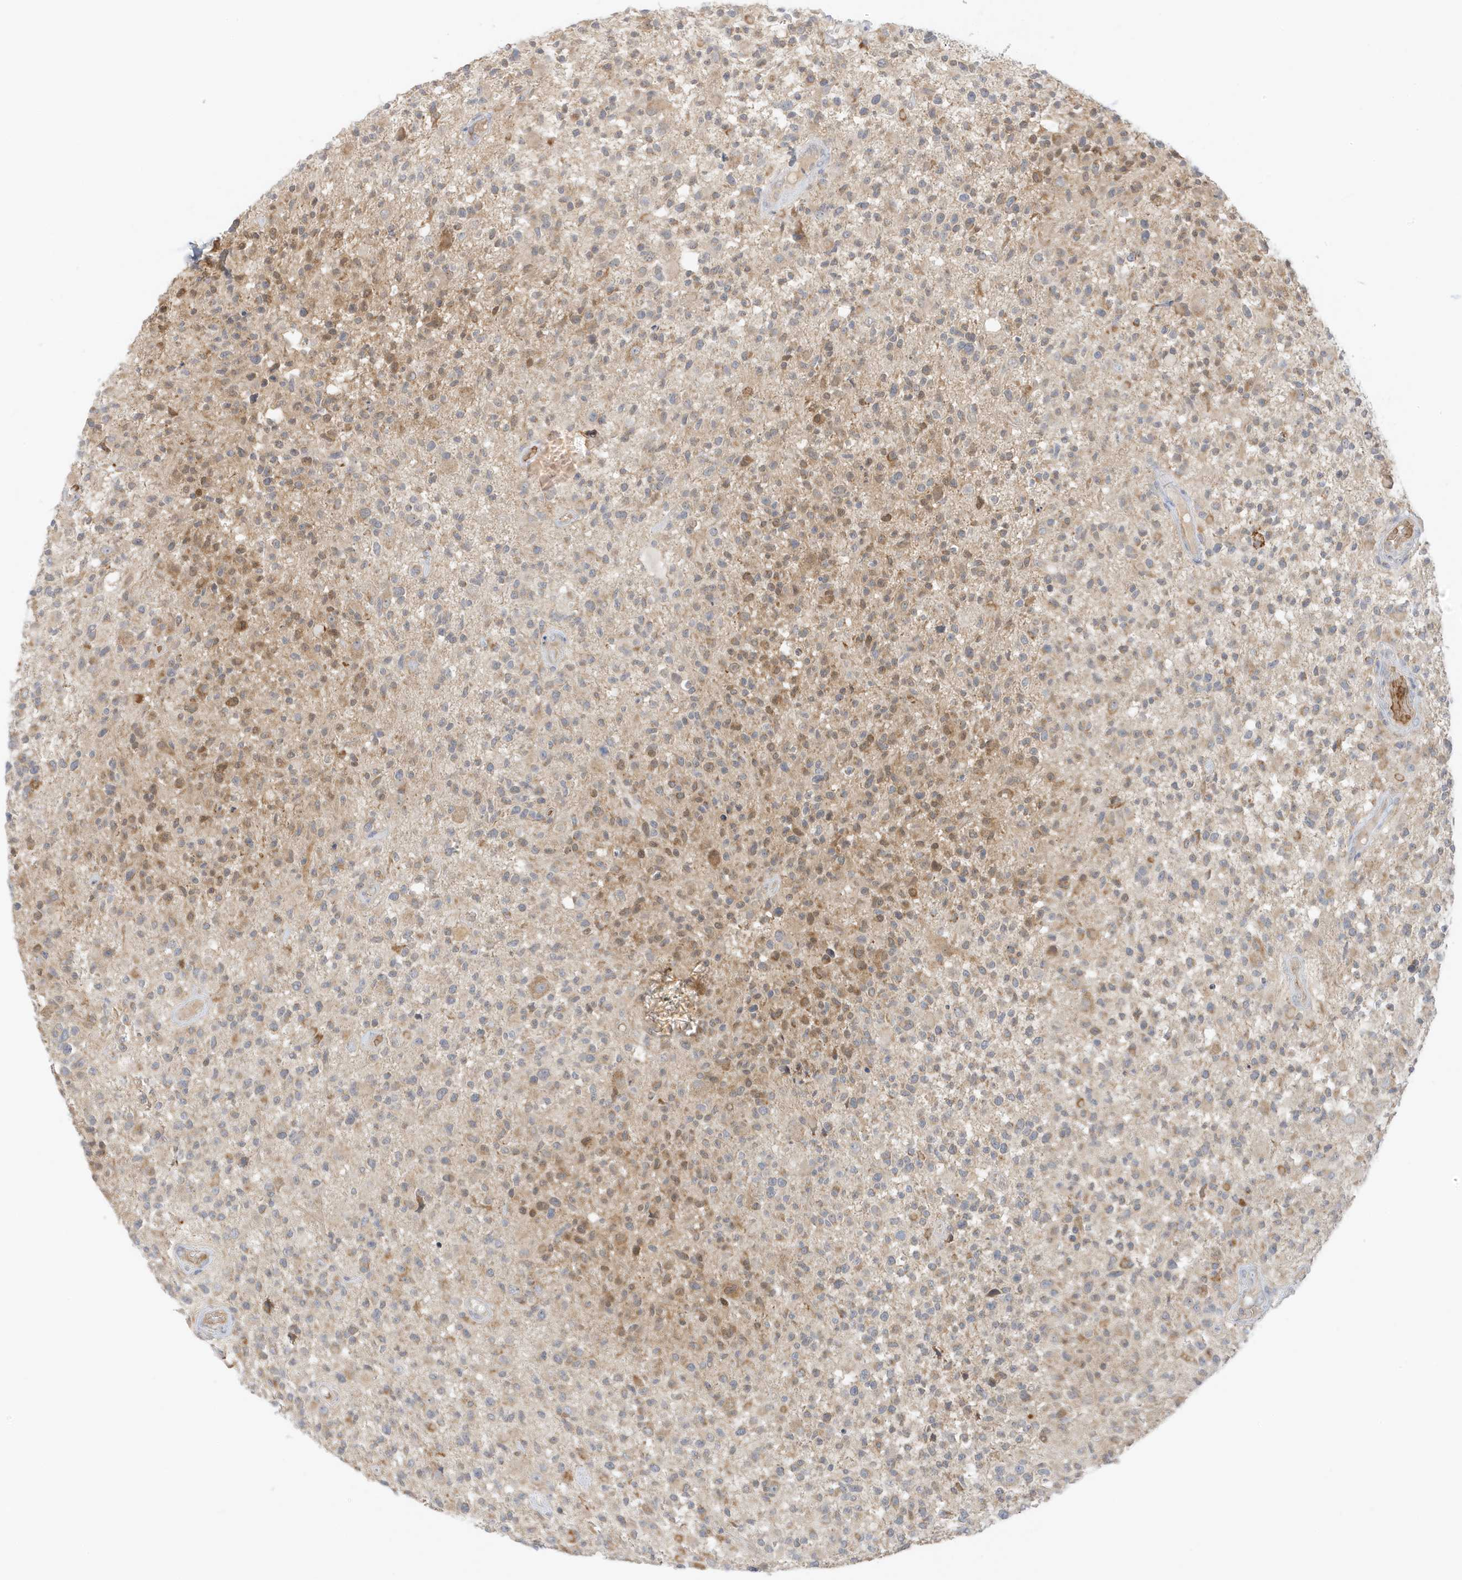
{"staining": {"intensity": "weak", "quantity": "25%-75%", "location": "cytoplasmic/membranous"}, "tissue": "glioma", "cell_type": "Tumor cells", "image_type": "cancer", "snomed": [{"axis": "morphology", "description": "Glioma, malignant, High grade"}, {"axis": "morphology", "description": "Glioblastoma, NOS"}, {"axis": "topography", "description": "Brain"}], "caption": "Weak cytoplasmic/membranous protein positivity is present in approximately 25%-75% of tumor cells in glioma.", "gene": "NPPC", "patient": {"sex": "male", "age": 60}}